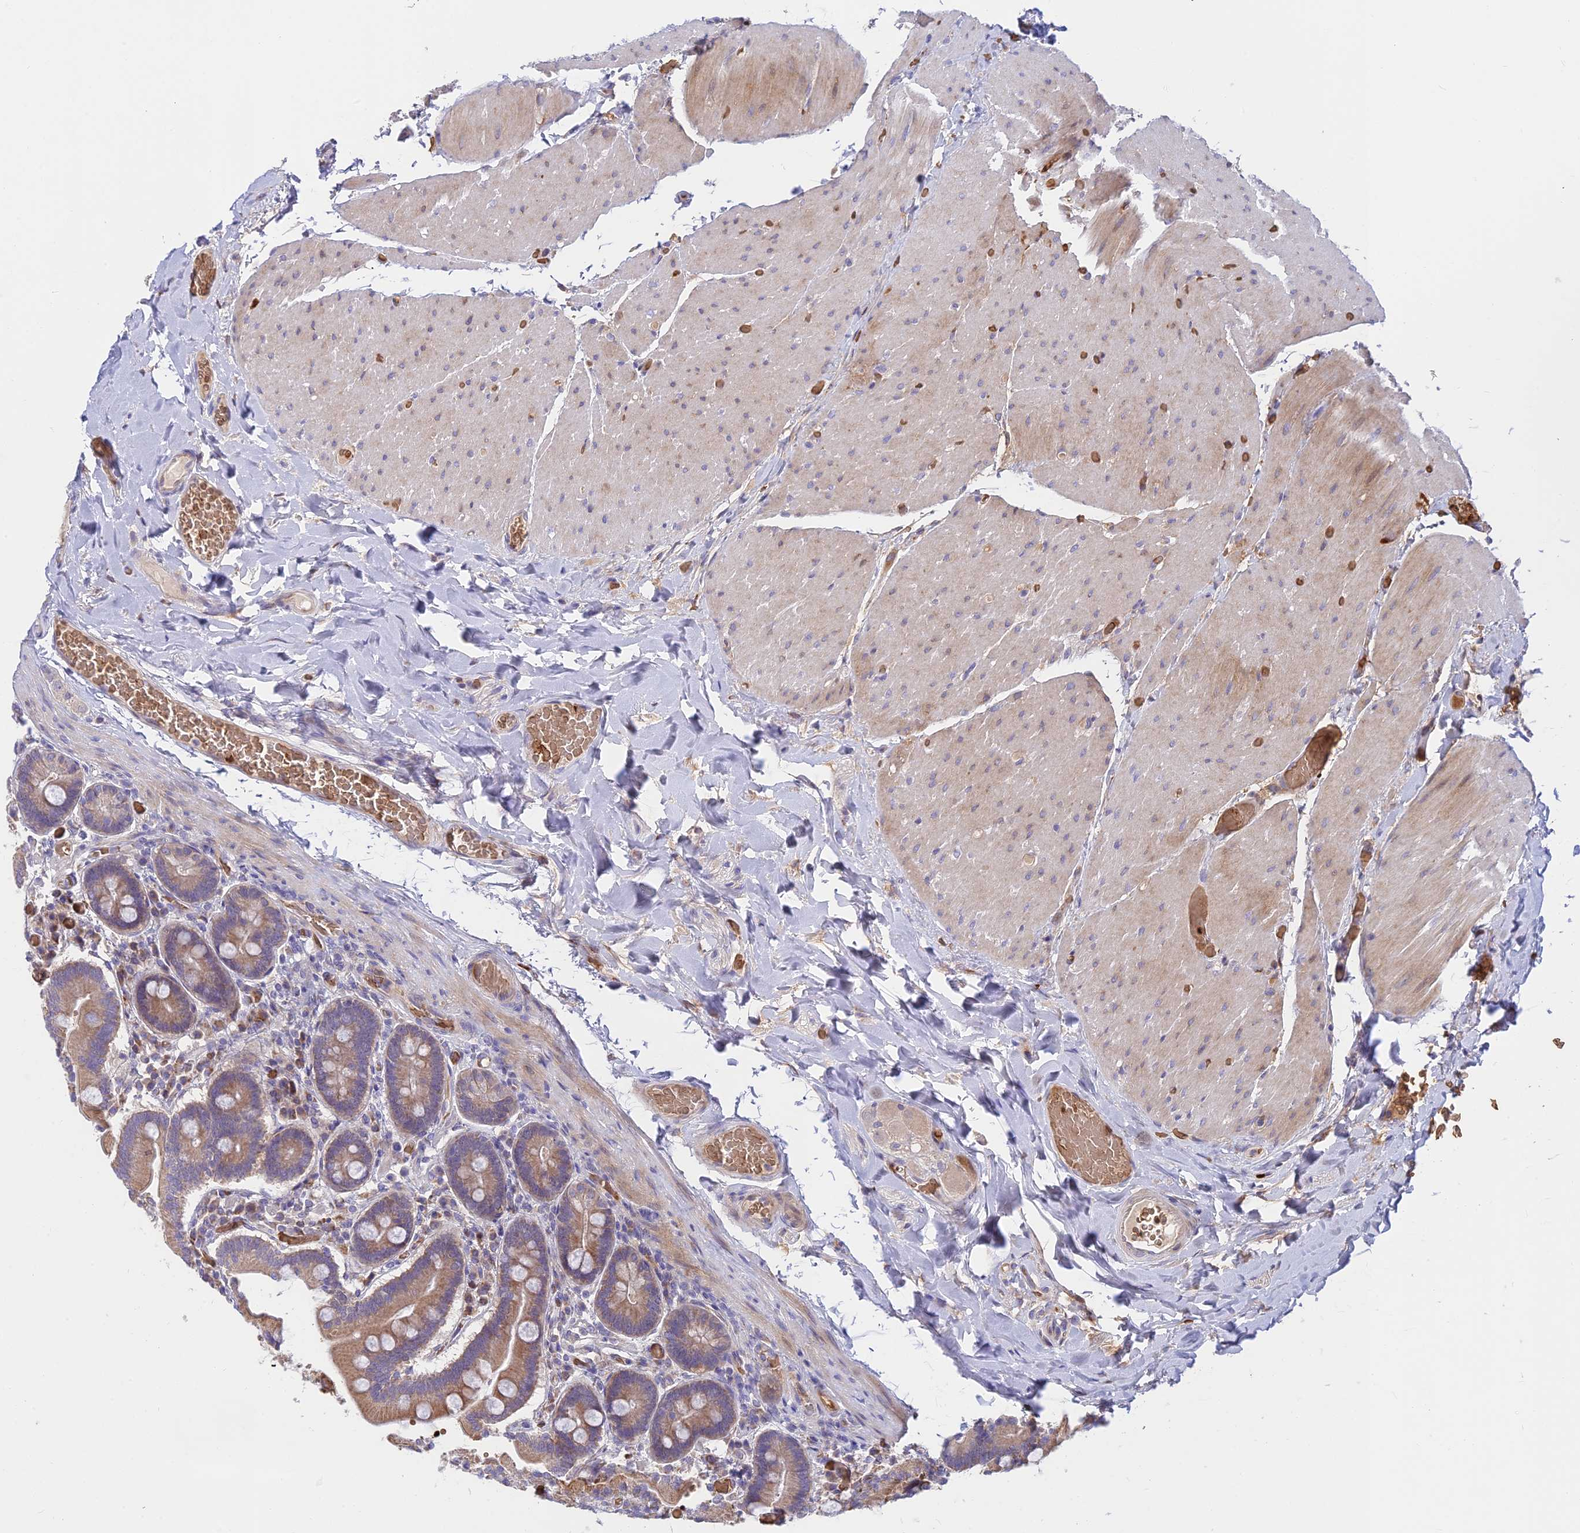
{"staining": {"intensity": "moderate", "quantity": ">75%", "location": "cytoplasmic/membranous"}, "tissue": "duodenum", "cell_type": "Glandular cells", "image_type": "normal", "snomed": [{"axis": "morphology", "description": "Normal tissue, NOS"}, {"axis": "topography", "description": "Duodenum"}], "caption": "The photomicrograph demonstrates staining of normal duodenum, revealing moderate cytoplasmic/membranous protein expression (brown color) within glandular cells. (DAB IHC, brown staining for protein, blue staining for nuclei).", "gene": "UFSP2", "patient": {"sex": "female", "age": 62}}